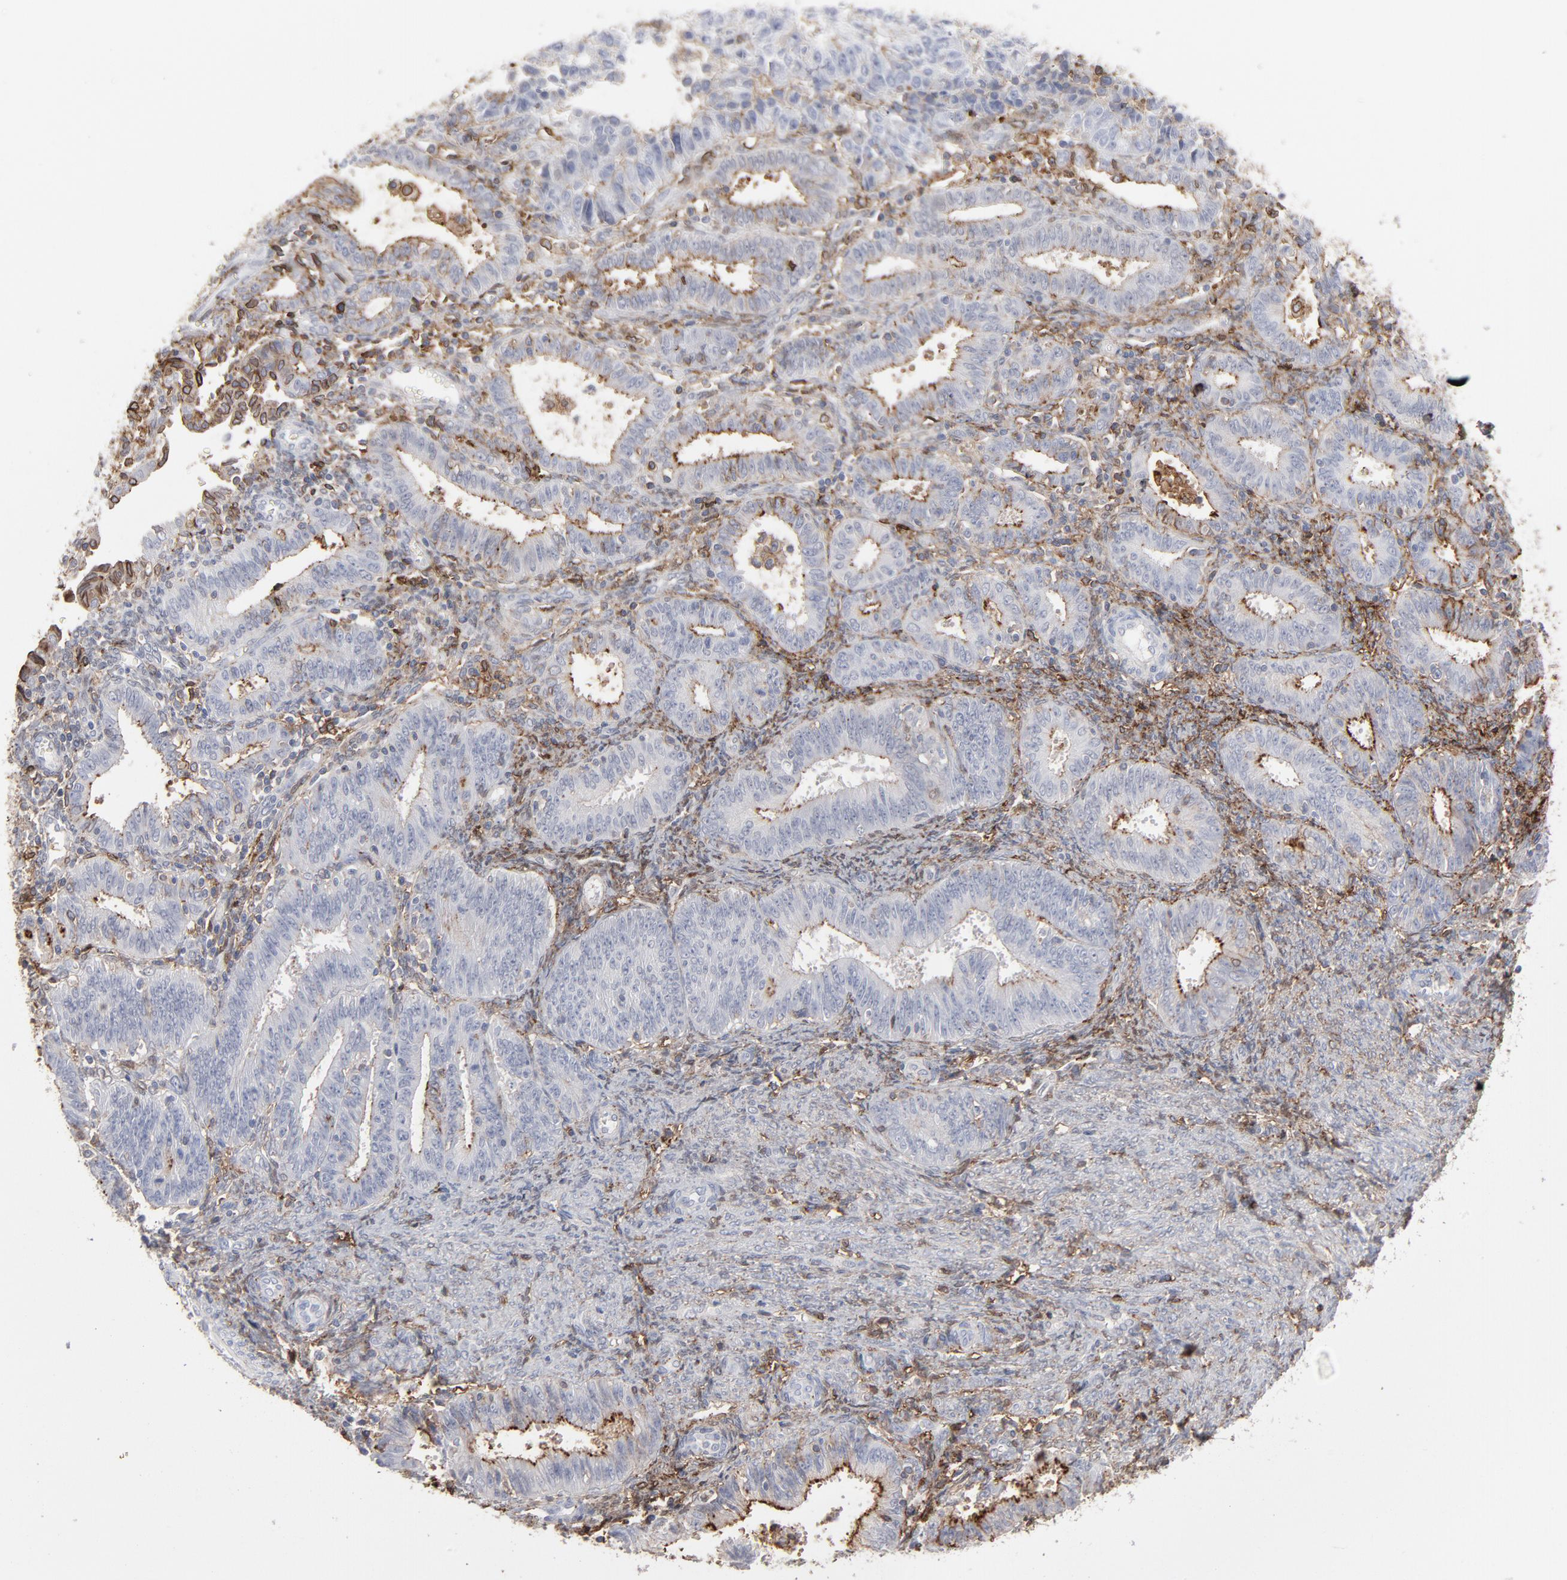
{"staining": {"intensity": "moderate", "quantity": "25%-75%", "location": "cytoplasmic/membranous"}, "tissue": "endometrial cancer", "cell_type": "Tumor cells", "image_type": "cancer", "snomed": [{"axis": "morphology", "description": "Adenocarcinoma, NOS"}, {"axis": "topography", "description": "Endometrium"}], "caption": "Immunohistochemistry (IHC) micrograph of endometrial cancer (adenocarcinoma) stained for a protein (brown), which reveals medium levels of moderate cytoplasmic/membranous expression in approximately 25%-75% of tumor cells.", "gene": "ANXA5", "patient": {"sex": "female", "age": 42}}